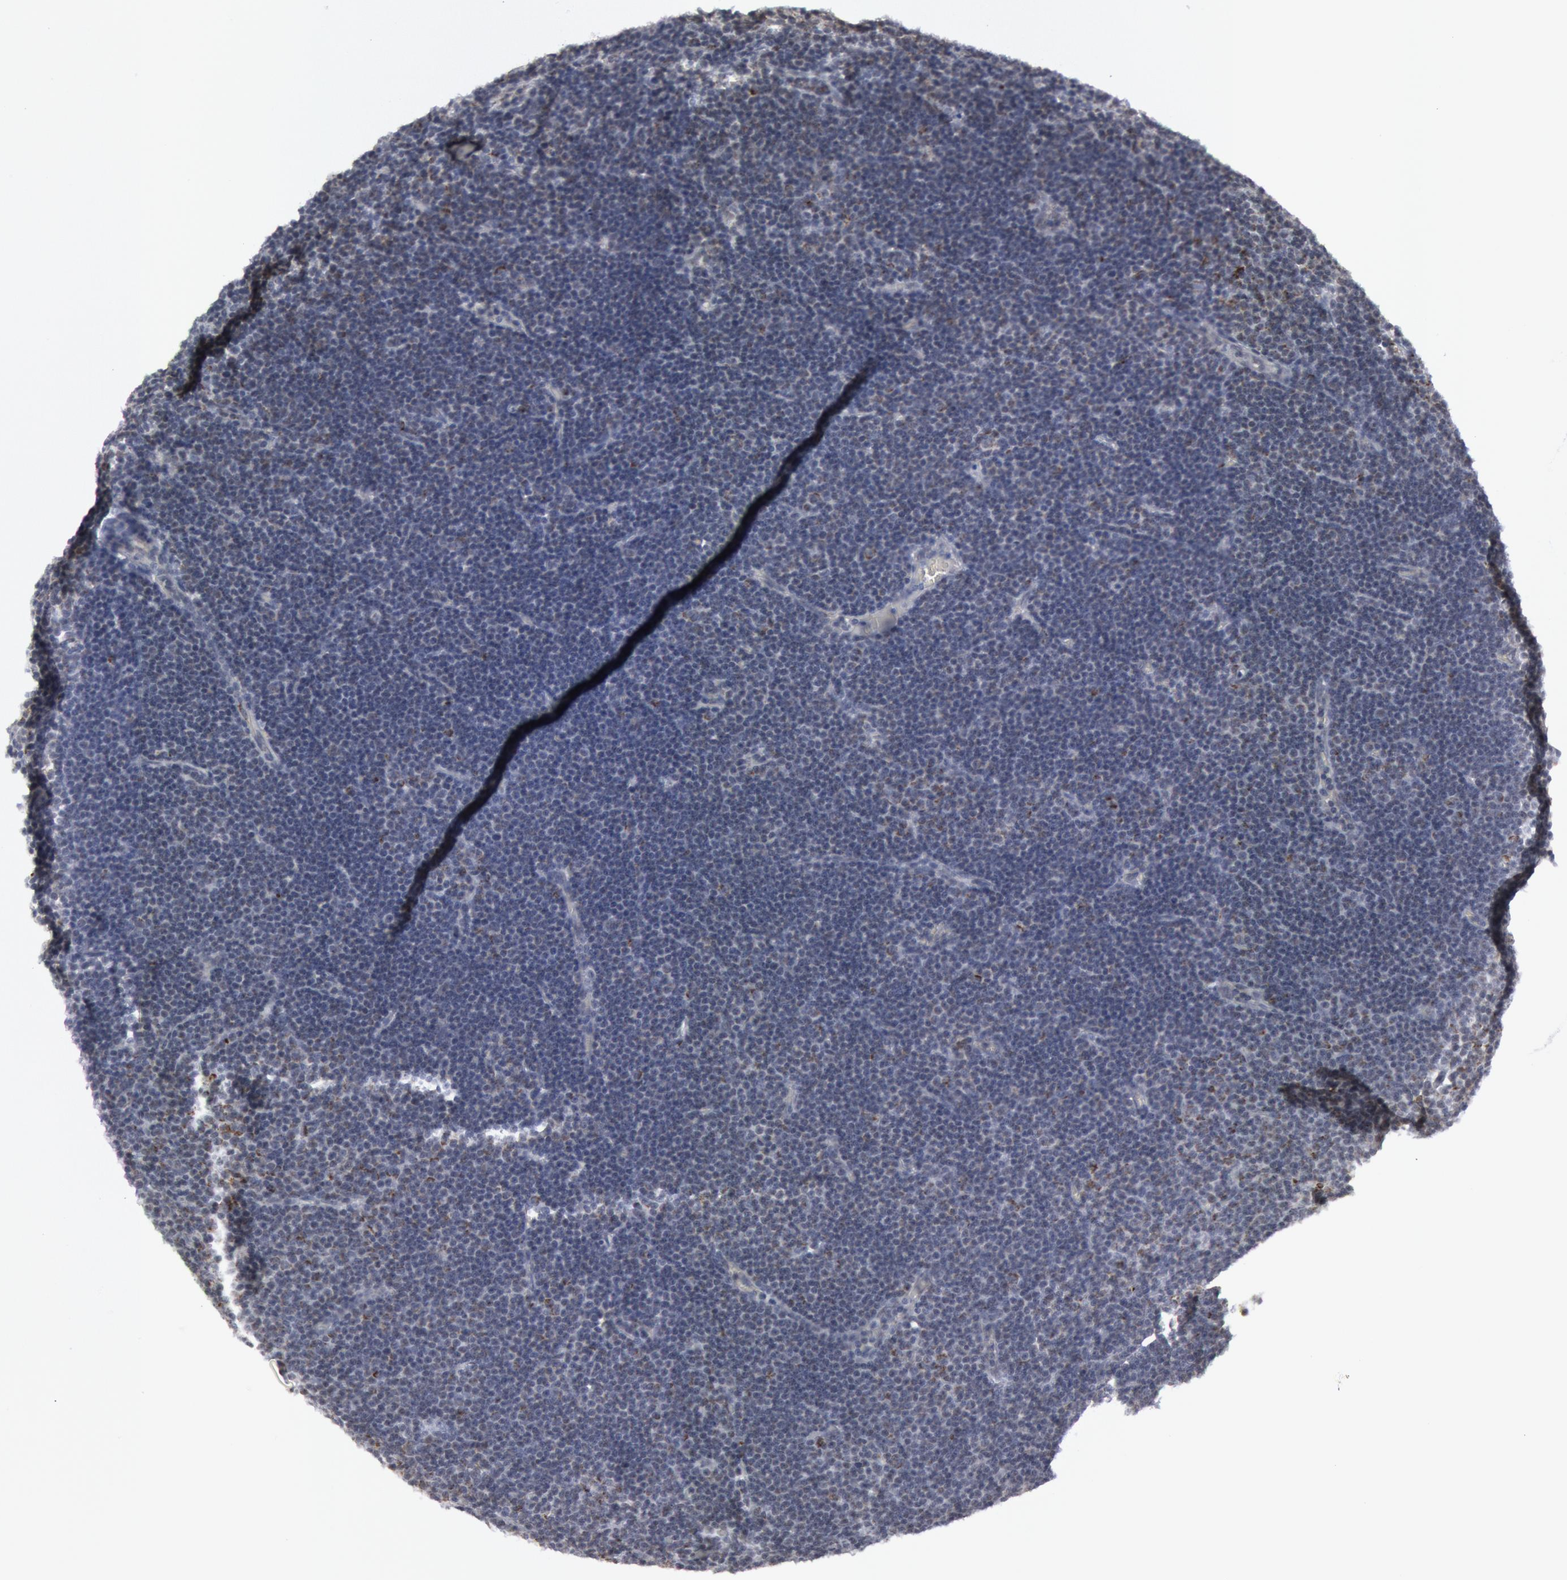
{"staining": {"intensity": "weak", "quantity": "<25%", "location": "cytoplasmic/membranous"}, "tissue": "lymphoma", "cell_type": "Tumor cells", "image_type": "cancer", "snomed": [{"axis": "morphology", "description": "Malignant lymphoma, non-Hodgkin's type, Low grade"}, {"axis": "topography", "description": "Lymph node"}], "caption": "An image of human low-grade malignant lymphoma, non-Hodgkin's type is negative for staining in tumor cells.", "gene": "CASP9", "patient": {"sex": "male", "age": 57}}